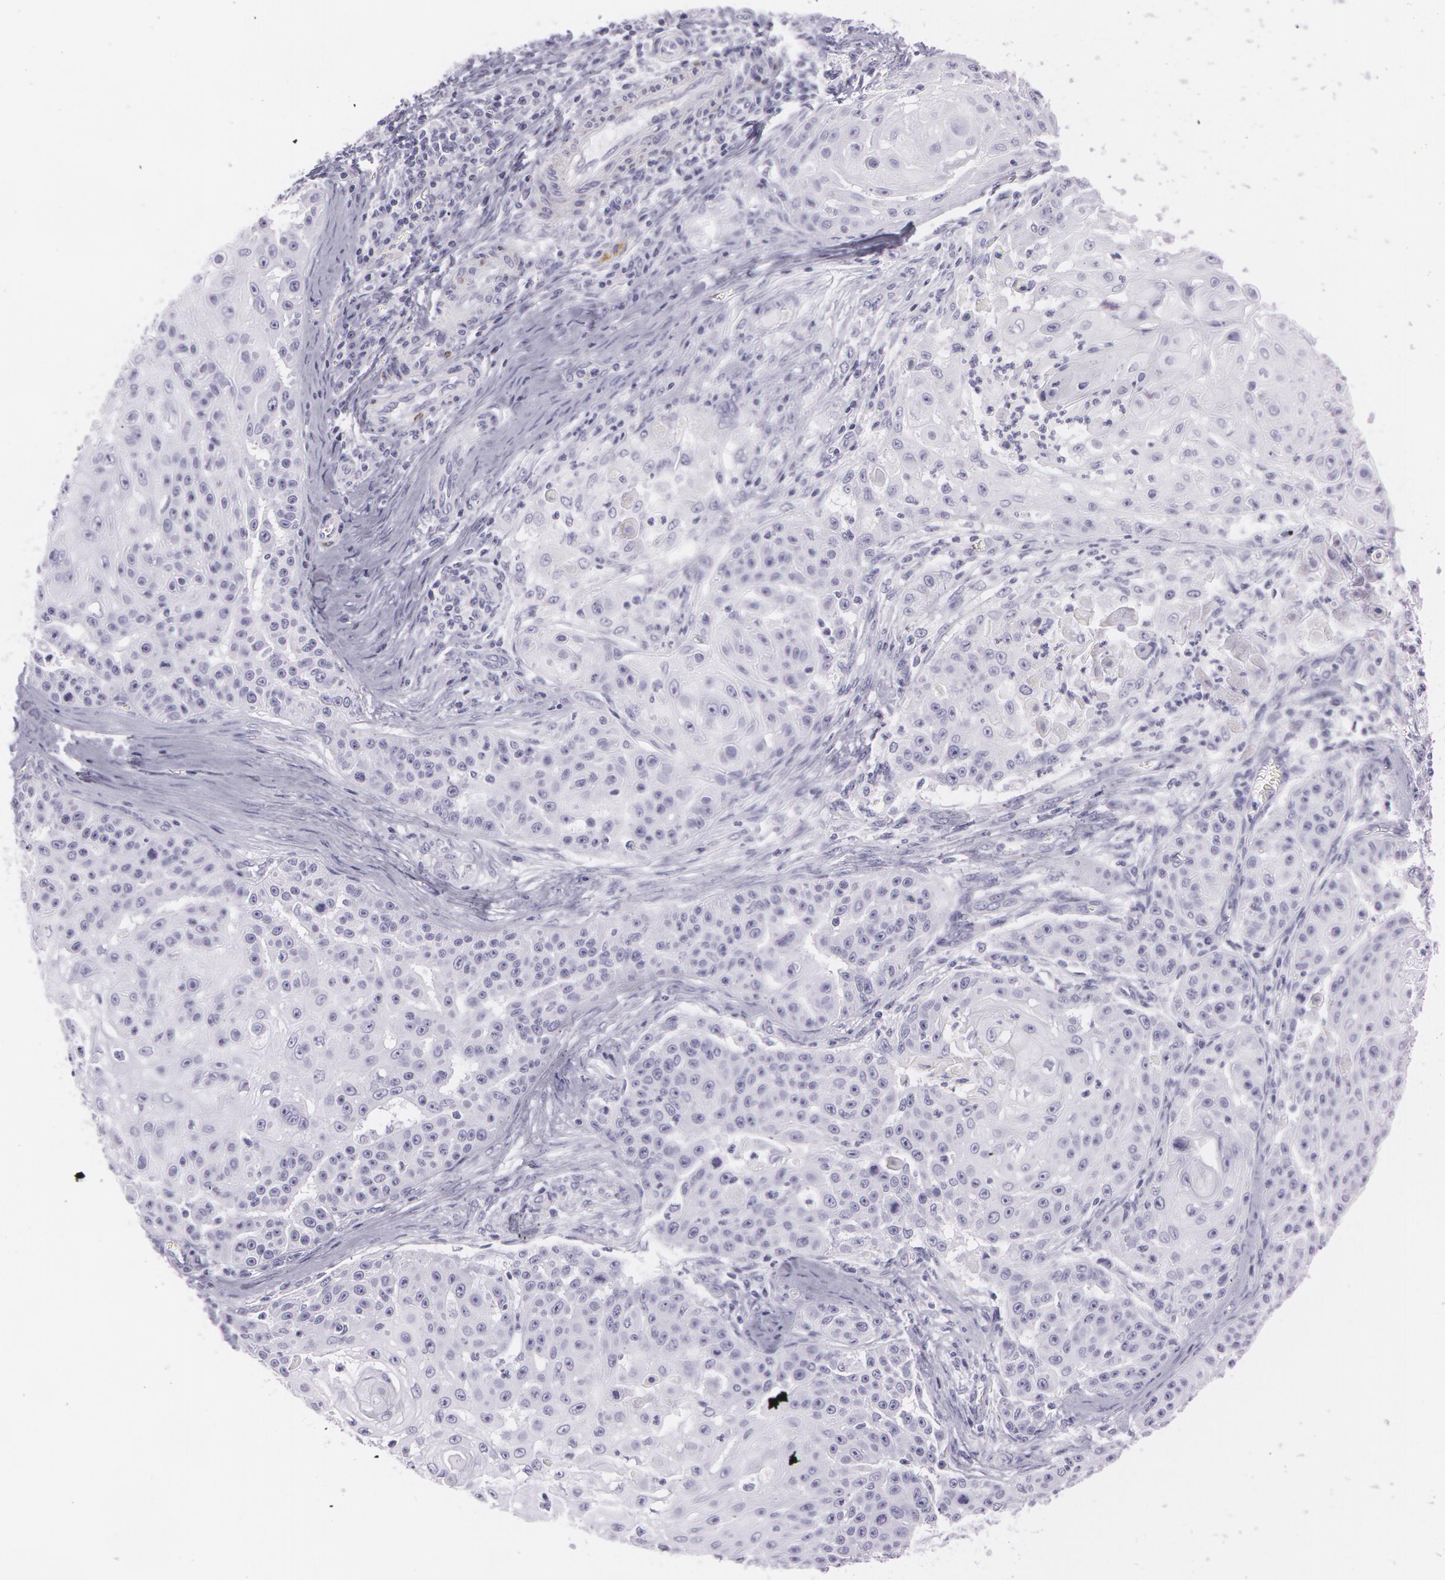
{"staining": {"intensity": "negative", "quantity": "none", "location": "none"}, "tissue": "skin cancer", "cell_type": "Tumor cells", "image_type": "cancer", "snomed": [{"axis": "morphology", "description": "Squamous cell carcinoma, NOS"}, {"axis": "topography", "description": "Skin"}], "caption": "Tumor cells are negative for protein expression in human skin cancer.", "gene": "SNCG", "patient": {"sex": "female", "age": 57}}